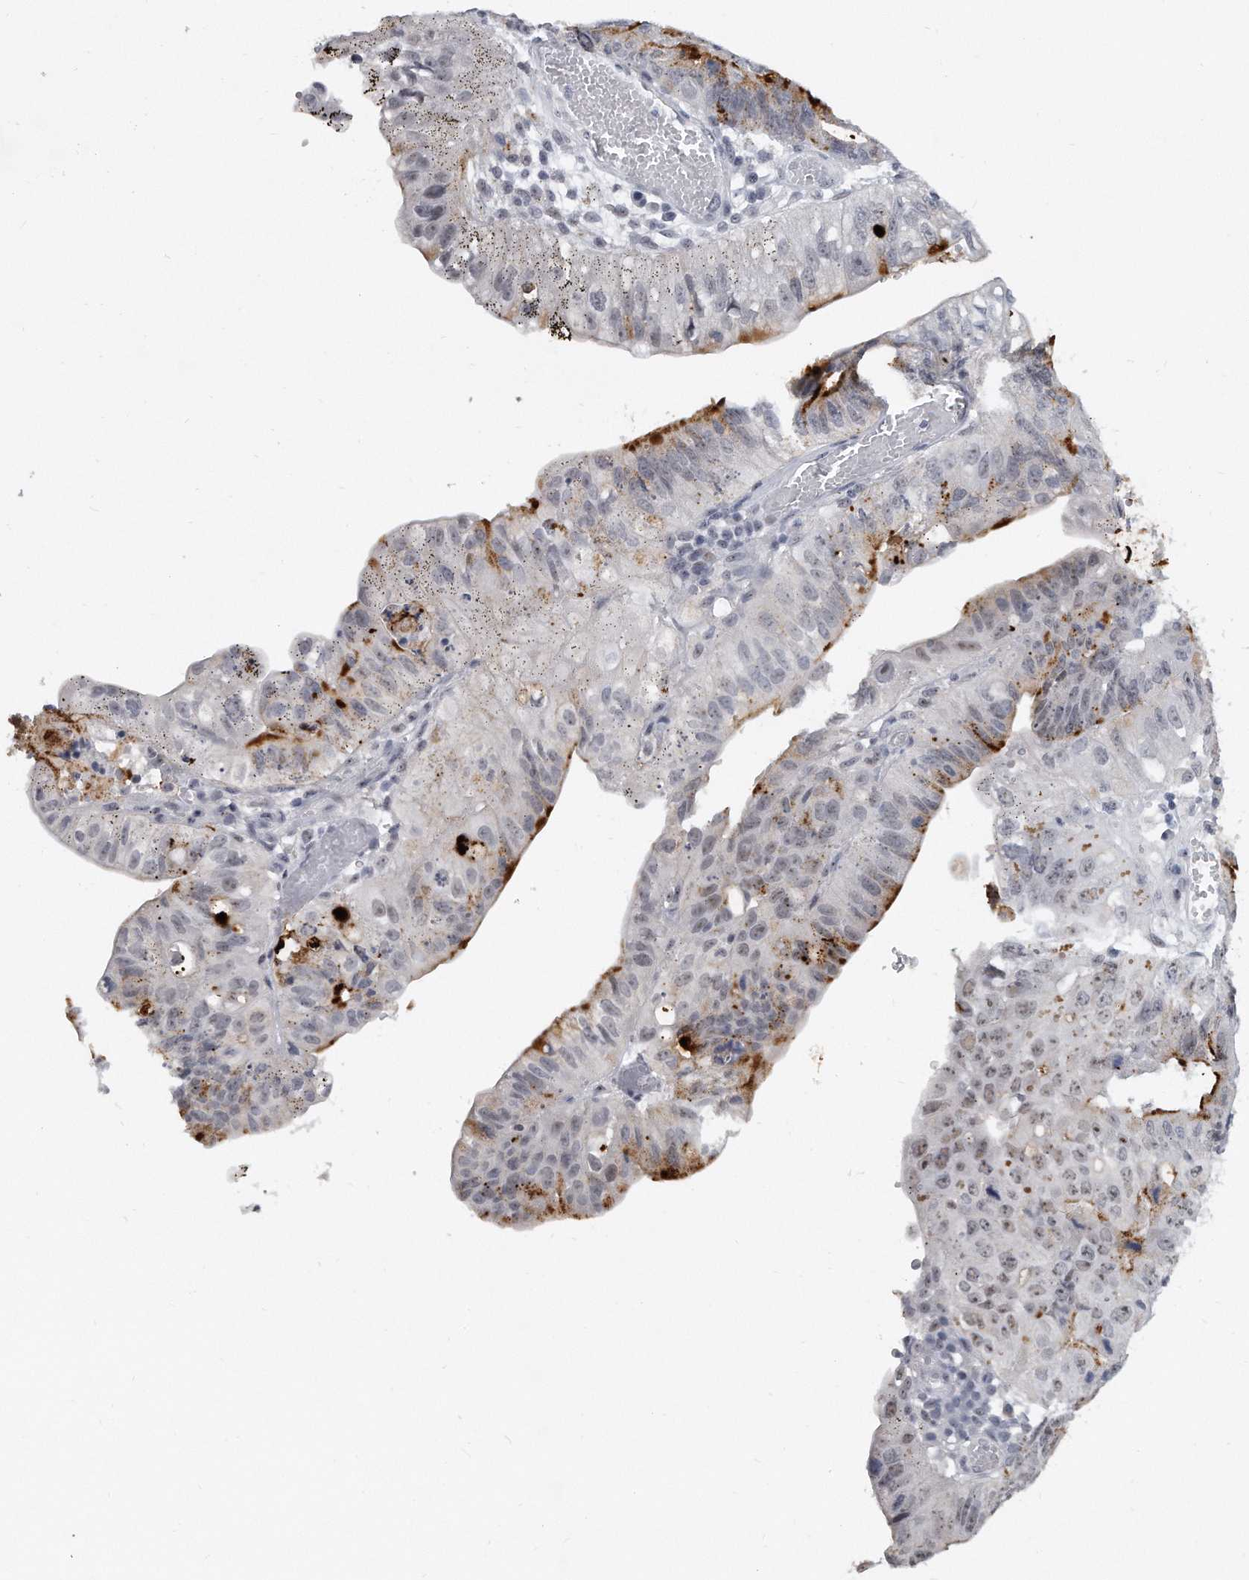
{"staining": {"intensity": "strong", "quantity": "<25%", "location": "cytoplasmic/membranous"}, "tissue": "stomach cancer", "cell_type": "Tumor cells", "image_type": "cancer", "snomed": [{"axis": "morphology", "description": "Adenocarcinoma, NOS"}, {"axis": "topography", "description": "Stomach"}], "caption": "Immunohistochemistry of human stomach adenocarcinoma reveals medium levels of strong cytoplasmic/membranous positivity in approximately <25% of tumor cells.", "gene": "TFCP2L1", "patient": {"sex": "male", "age": 59}}